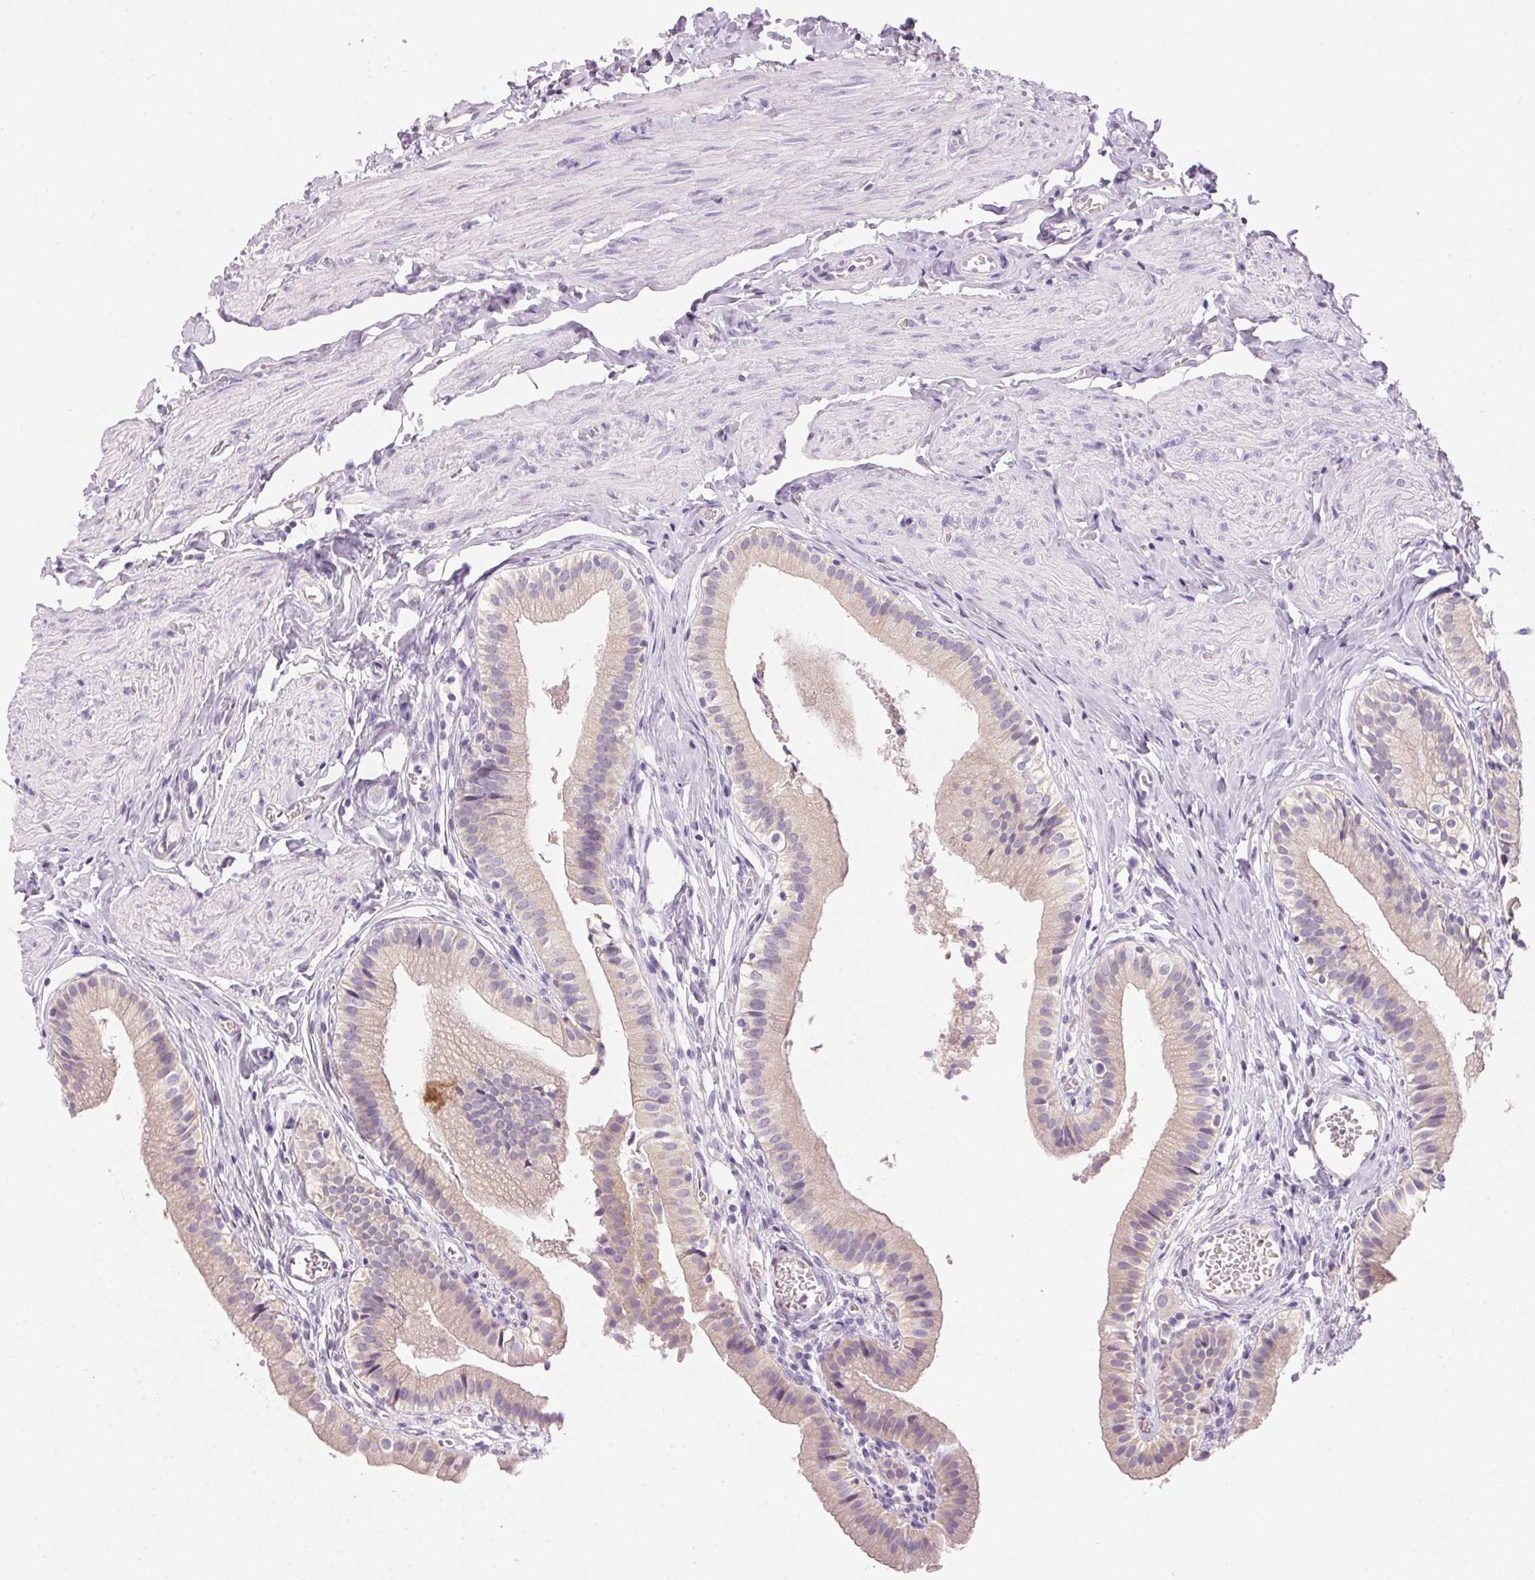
{"staining": {"intensity": "weak", "quantity": "25%-75%", "location": "cytoplasmic/membranous"}, "tissue": "gallbladder", "cell_type": "Glandular cells", "image_type": "normal", "snomed": [{"axis": "morphology", "description": "Normal tissue, NOS"}, {"axis": "topography", "description": "Gallbladder"}], "caption": "Immunohistochemistry (IHC) photomicrograph of benign gallbladder stained for a protein (brown), which demonstrates low levels of weak cytoplasmic/membranous positivity in approximately 25%-75% of glandular cells.", "gene": "HSD17B2", "patient": {"sex": "female", "age": 47}}